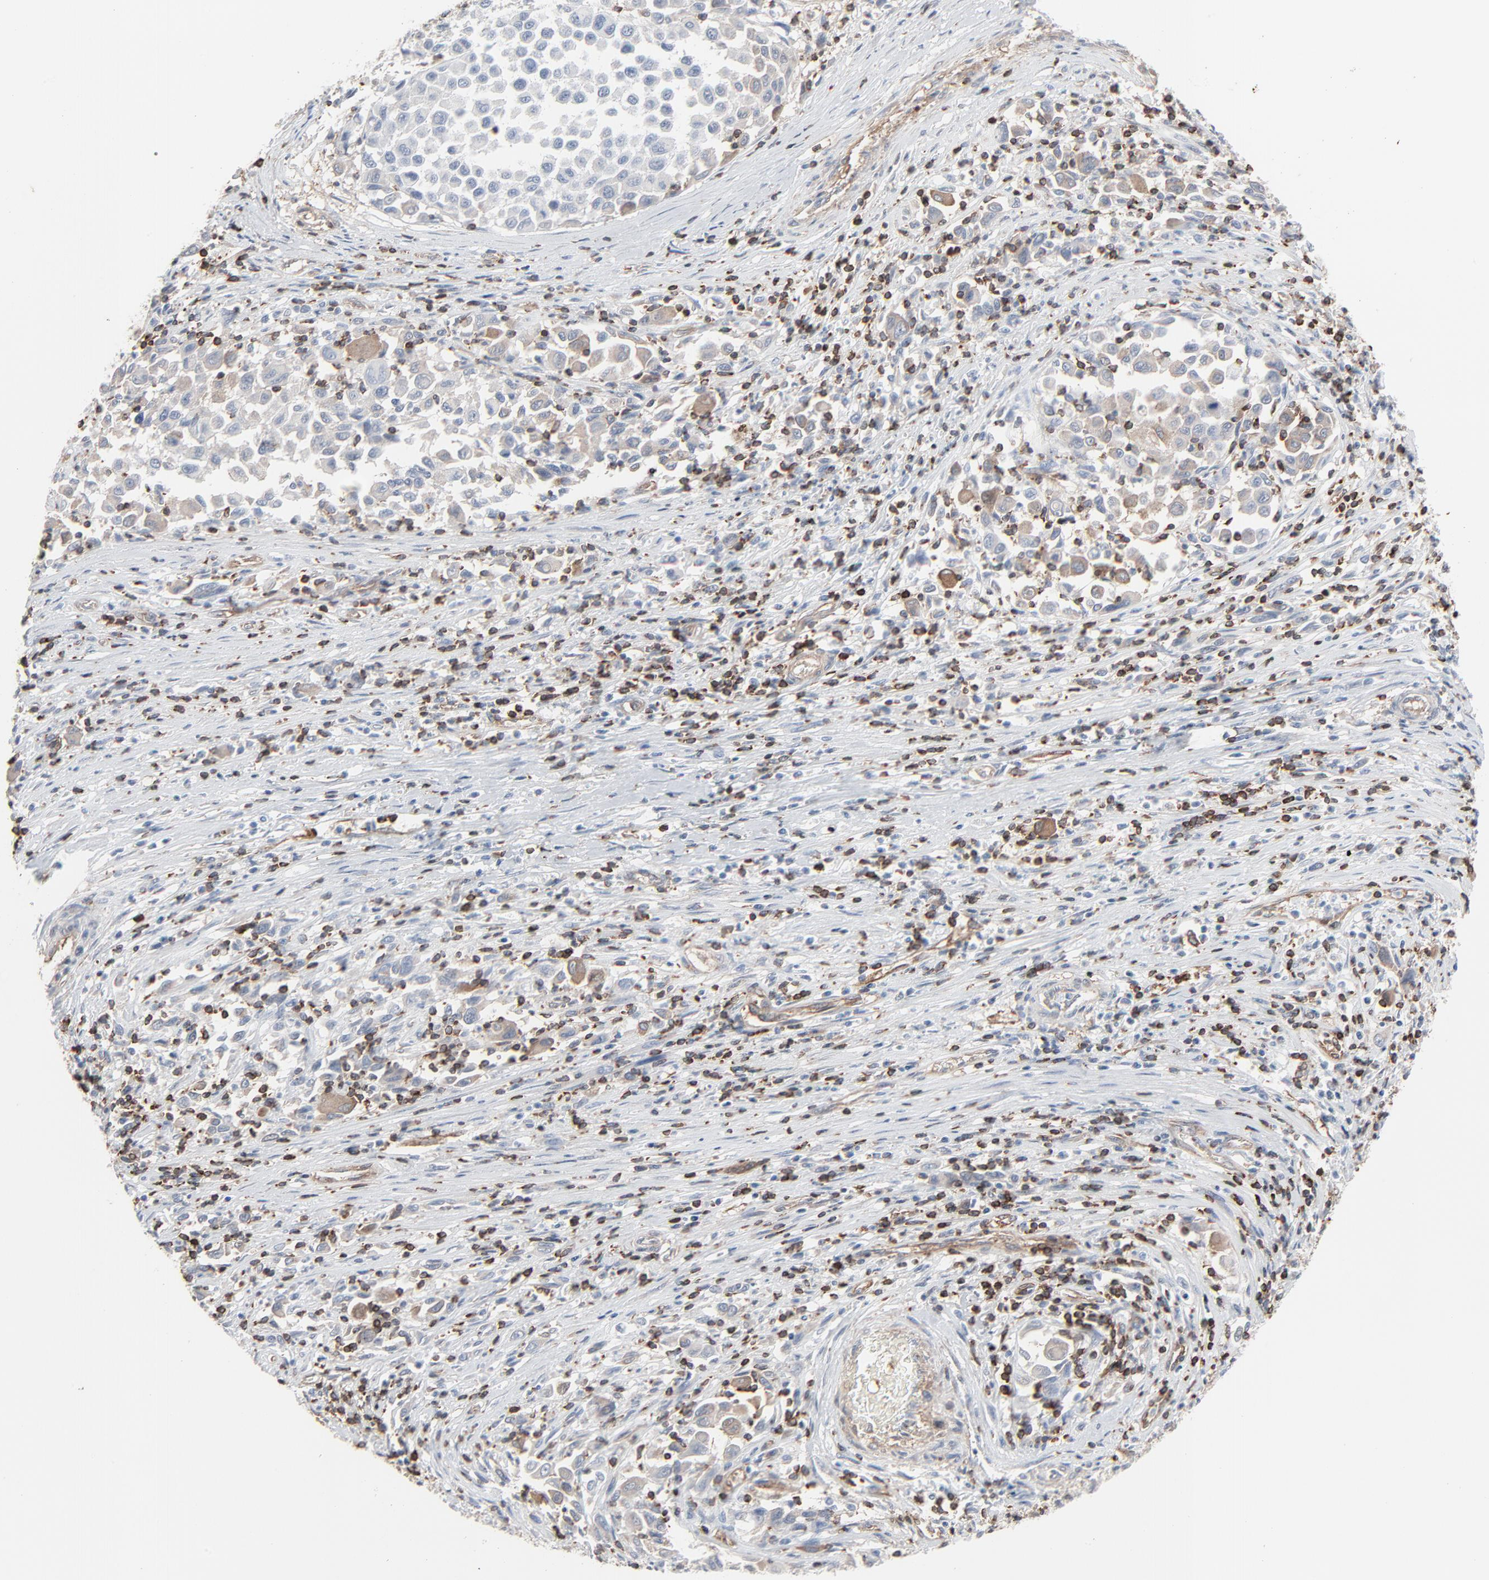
{"staining": {"intensity": "weak", "quantity": ">75%", "location": "cytoplasmic/membranous"}, "tissue": "melanoma", "cell_type": "Tumor cells", "image_type": "cancer", "snomed": [{"axis": "morphology", "description": "Malignant melanoma, Metastatic site"}, {"axis": "topography", "description": "Lymph node"}], "caption": "Immunohistochemical staining of human malignant melanoma (metastatic site) exhibits weak cytoplasmic/membranous protein expression in approximately >75% of tumor cells. Using DAB (3,3'-diaminobenzidine) (brown) and hematoxylin (blue) stains, captured at high magnification using brightfield microscopy.", "gene": "OPTN", "patient": {"sex": "male", "age": 61}}